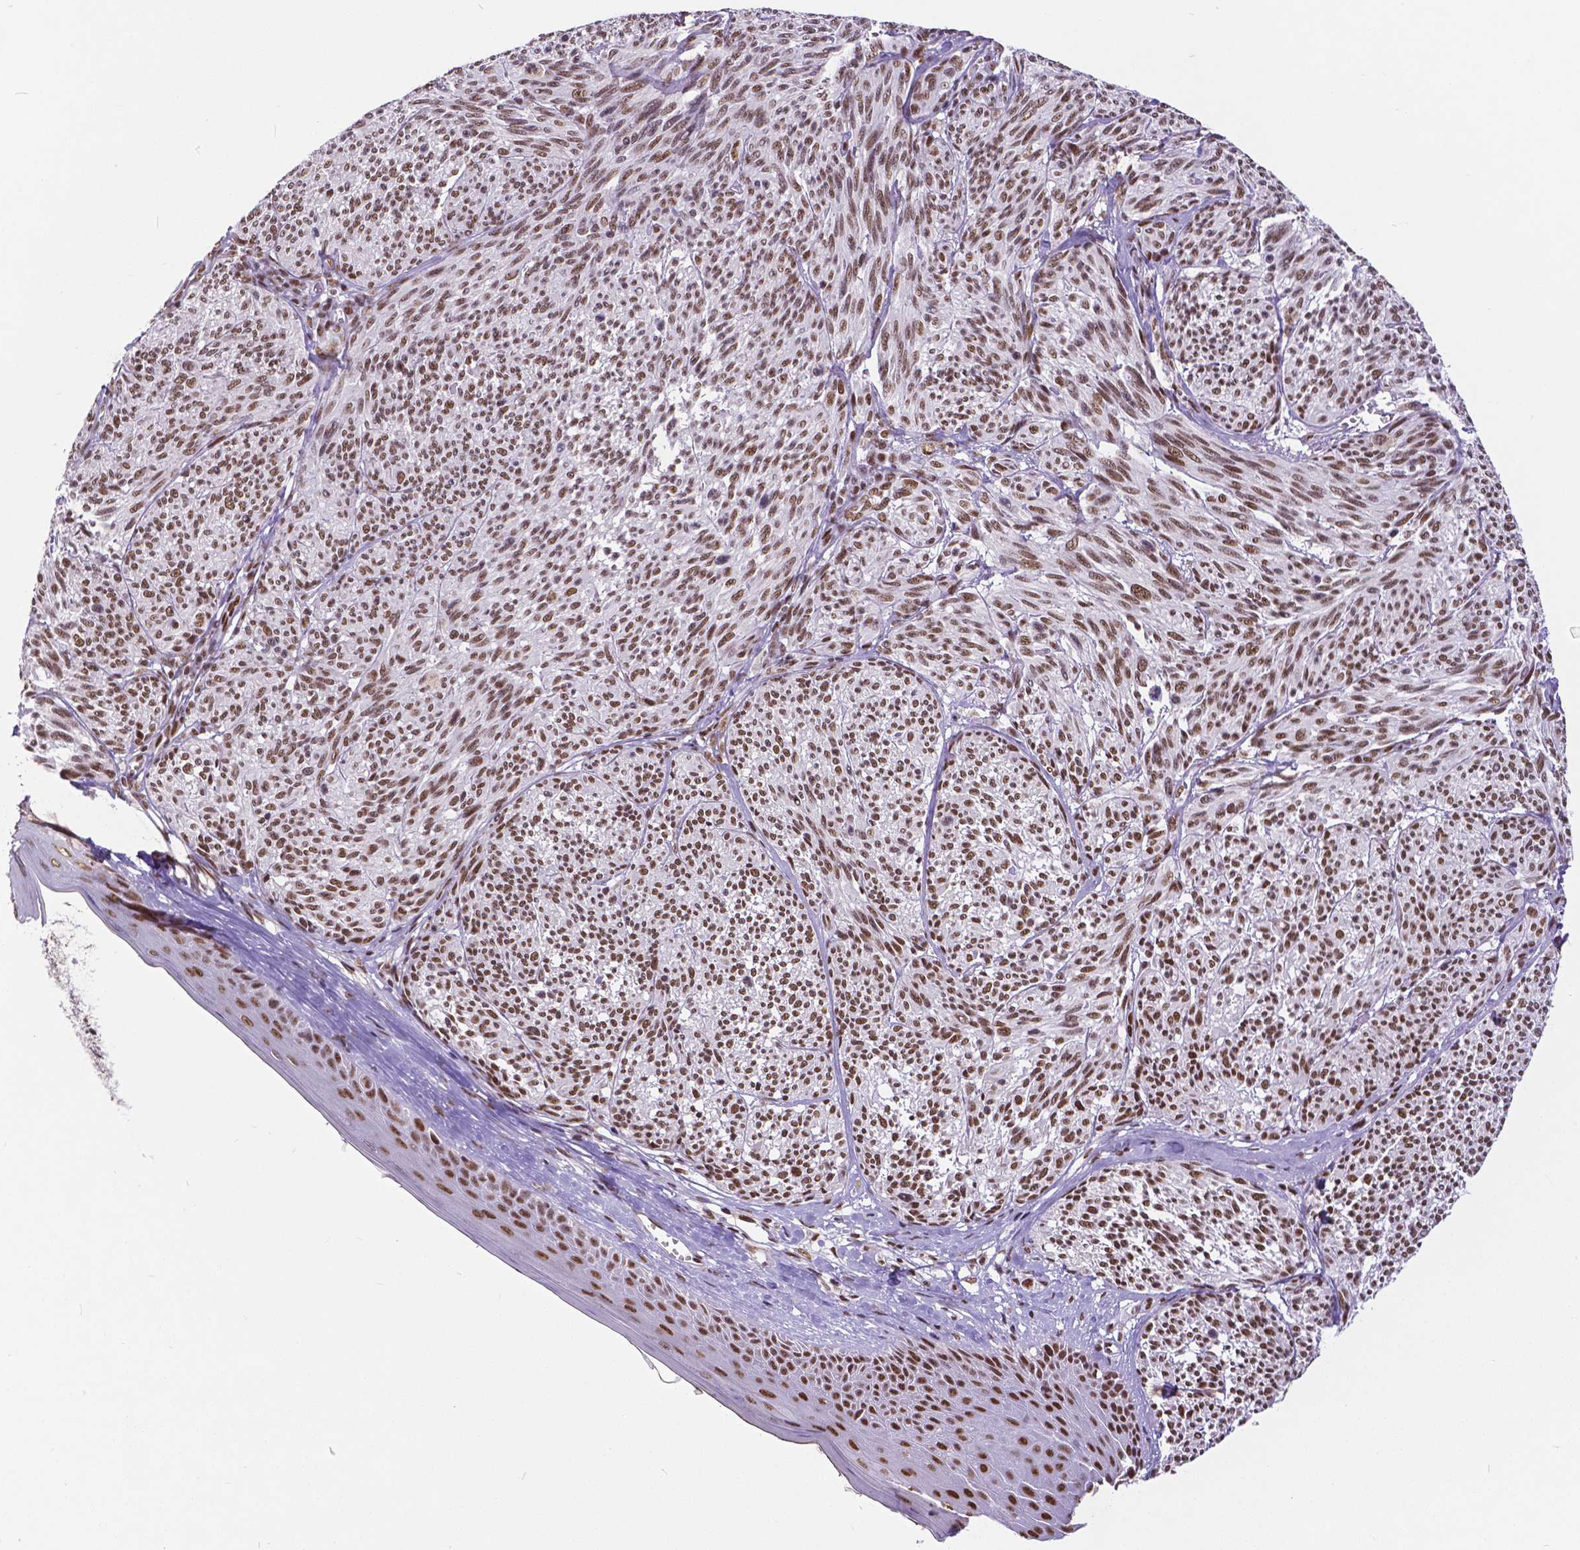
{"staining": {"intensity": "moderate", "quantity": ">75%", "location": "nuclear"}, "tissue": "melanoma", "cell_type": "Tumor cells", "image_type": "cancer", "snomed": [{"axis": "morphology", "description": "Malignant melanoma, NOS"}, {"axis": "topography", "description": "Skin"}], "caption": "This histopathology image shows malignant melanoma stained with IHC to label a protein in brown. The nuclear of tumor cells show moderate positivity for the protein. Nuclei are counter-stained blue.", "gene": "ATRX", "patient": {"sex": "male", "age": 79}}